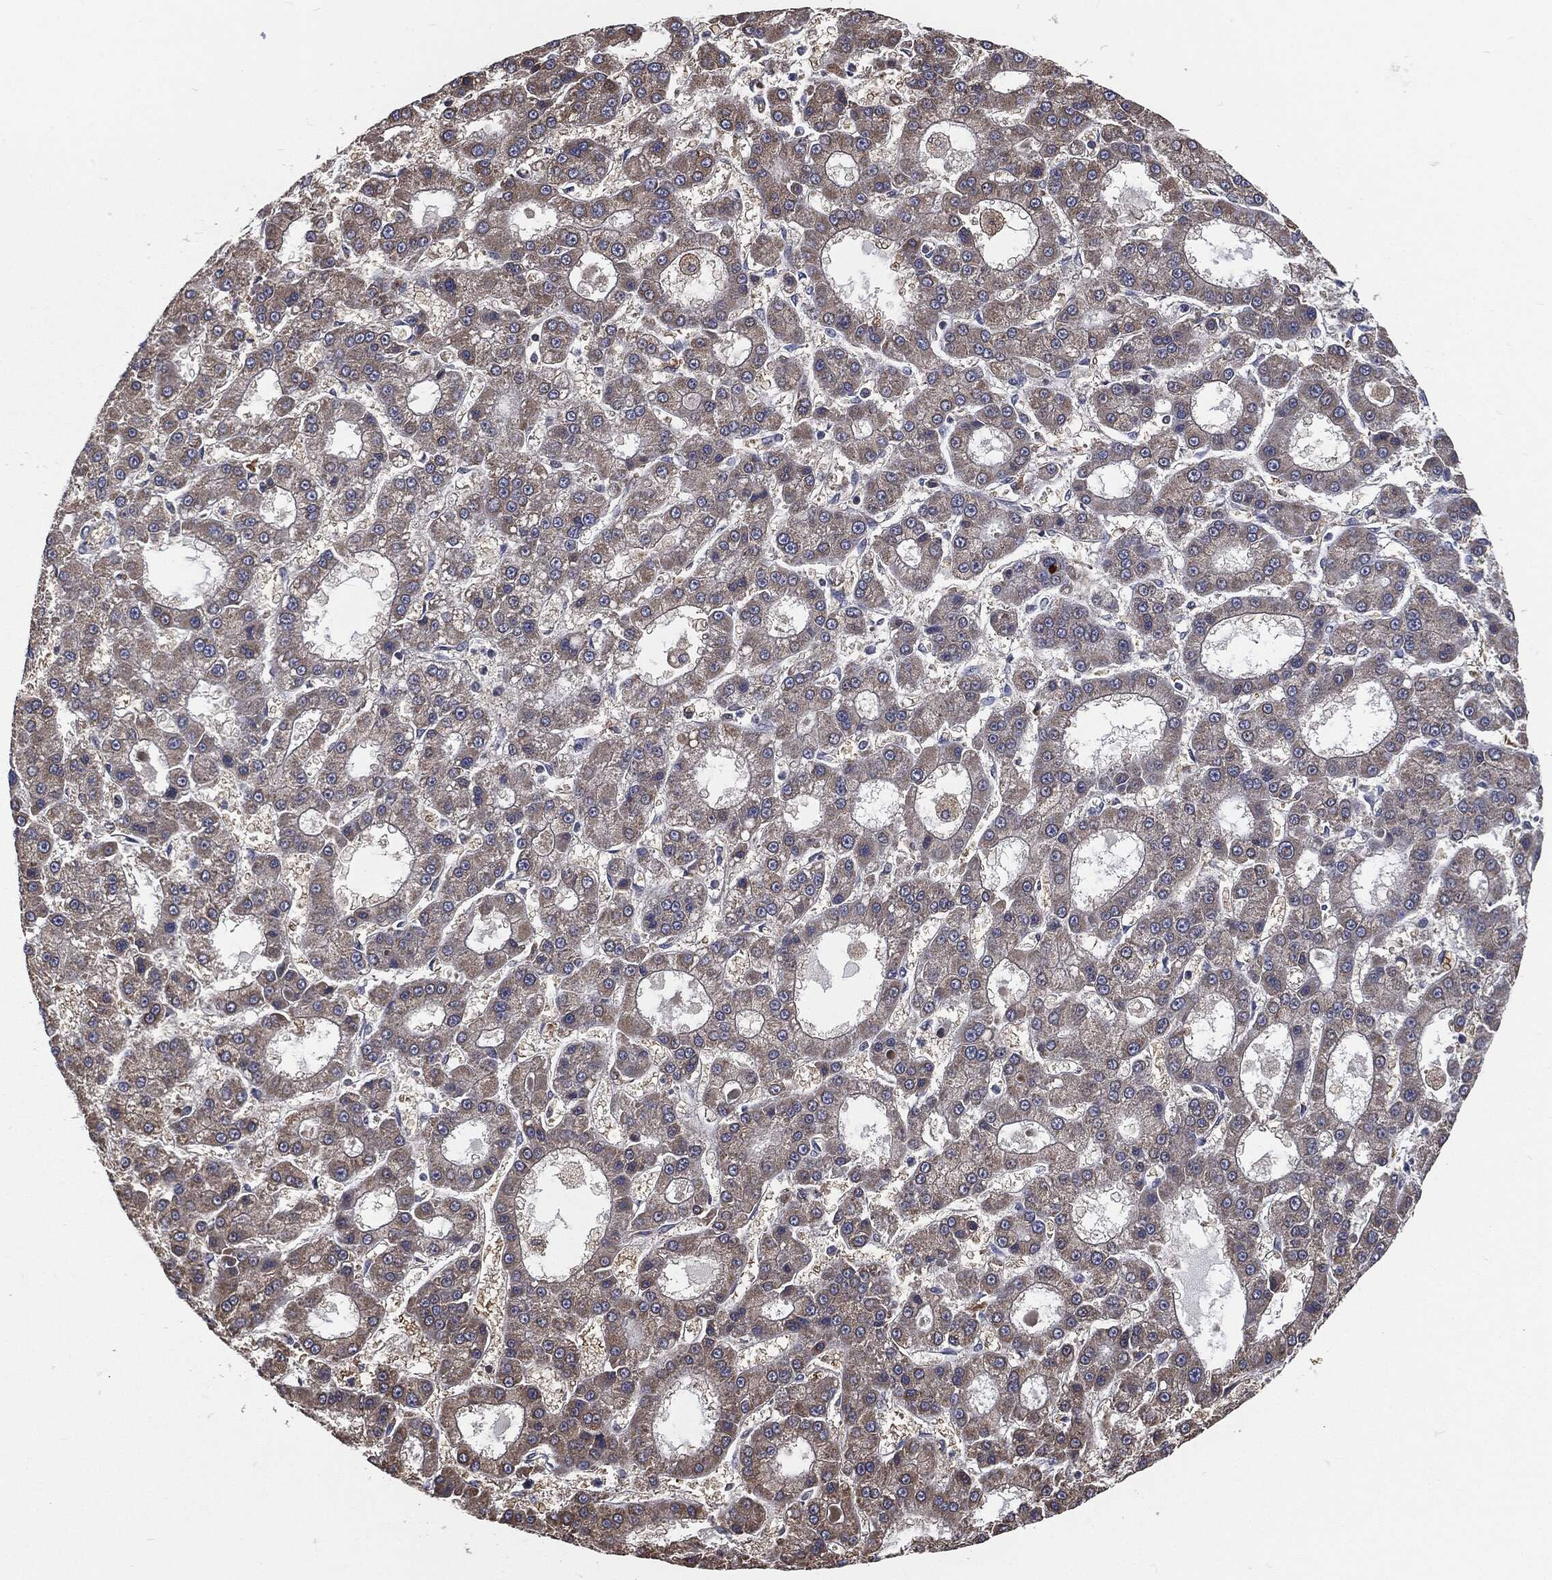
{"staining": {"intensity": "negative", "quantity": "none", "location": "none"}, "tissue": "liver cancer", "cell_type": "Tumor cells", "image_type": "cancer", "snomed": [{"axis": "morphology", "description": "Carcinoma, Hepatocellular, NOS"}, {"axis": "topography", "description": "Liver"}], "caption": "High magnification brightfield microscopy of liver cancer (hepatocellular carcinoma) stained with DAB (brown) and counterstained with hematoxylin (blue): tumor cells show no significant expression.", "gene": "PRDX4", "patient": {"sex": "male", "age": 70}}